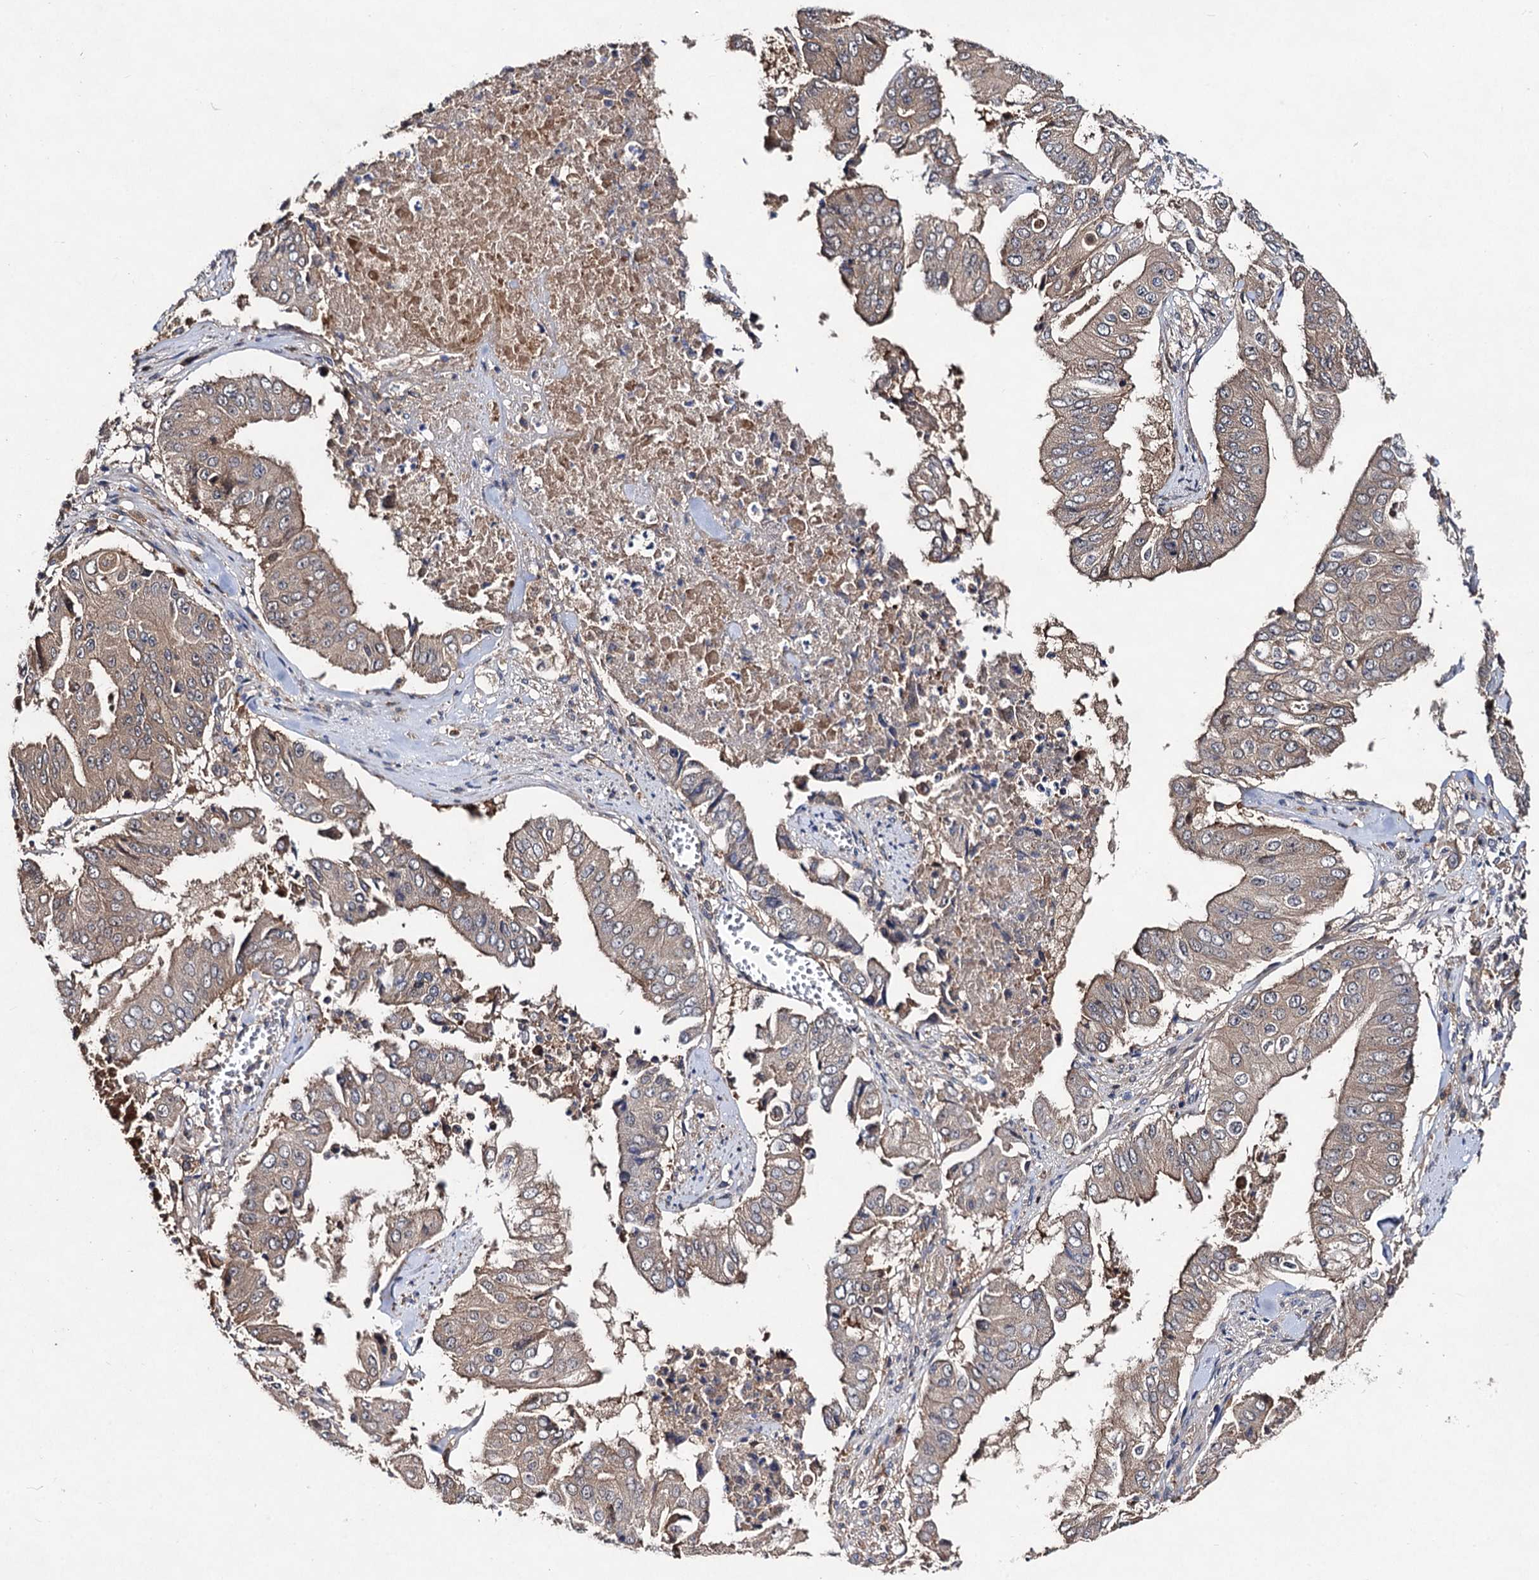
{"staining": {"intensity": "moderate", "quantity": "25%-75%", "location": "cytoplasmic/membranous"}, "tissue": "pancreatic cancer", "cell_type": "Tumor cells", "image_type": "cancer", "snomed": [{"axis": "morphology", "description": "Adenocarcinoma, NOS"}, {"axis": "topography", "description": "Pancreas"}], "caption": "A micrograph of human pancreatic adenocarcinoma stained for a protein shows moderate cytoplasmic/membranous brown staining in tumor cells.", "gene": "VPS29", "patient": {"sex": "female", "age": 77}}